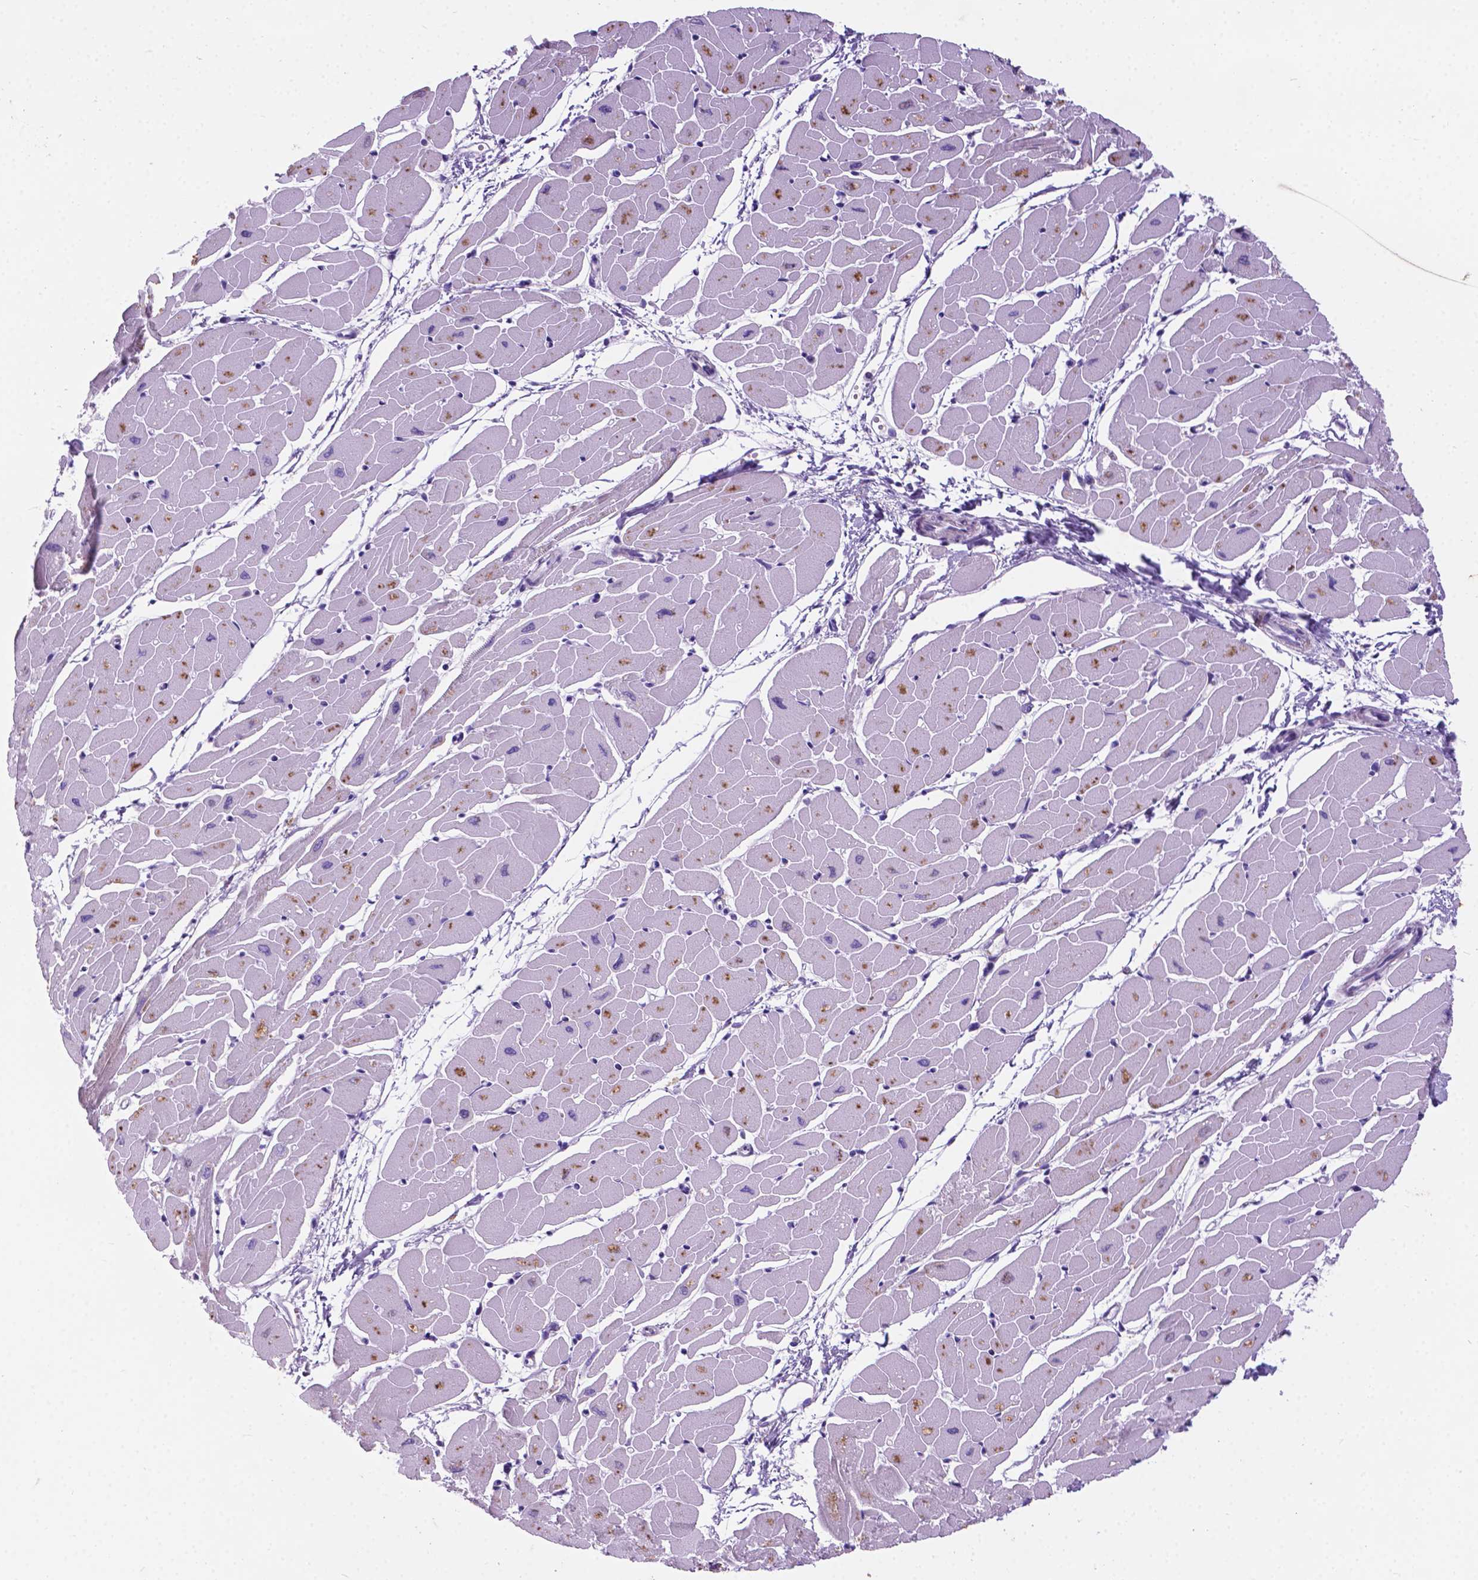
{"staining": {"intensity": "moderate", "quantity": "<25%", "location": "cytoplasmic/membranous"}, "tissue": "heart muscle", "cell_type": "Cardiomyocytes", "image_type": "normal", "snomed": [{"axis": "morphology", "description": "Normal tissue, NOS"}, {"axis": "topography", "description": "Heart"}], "caption": "High-power microscopy captured an immunohistochemistry (IHC) image of normal heart muscle, revealing moderate cytoplasmic/membranous expression in about <25% of cardiomyocytes. The protein is shown in brown color, while the nuclei are stained blue.", "gene": "ARMS2", "patient": {"sex": "male", "age": 57}}